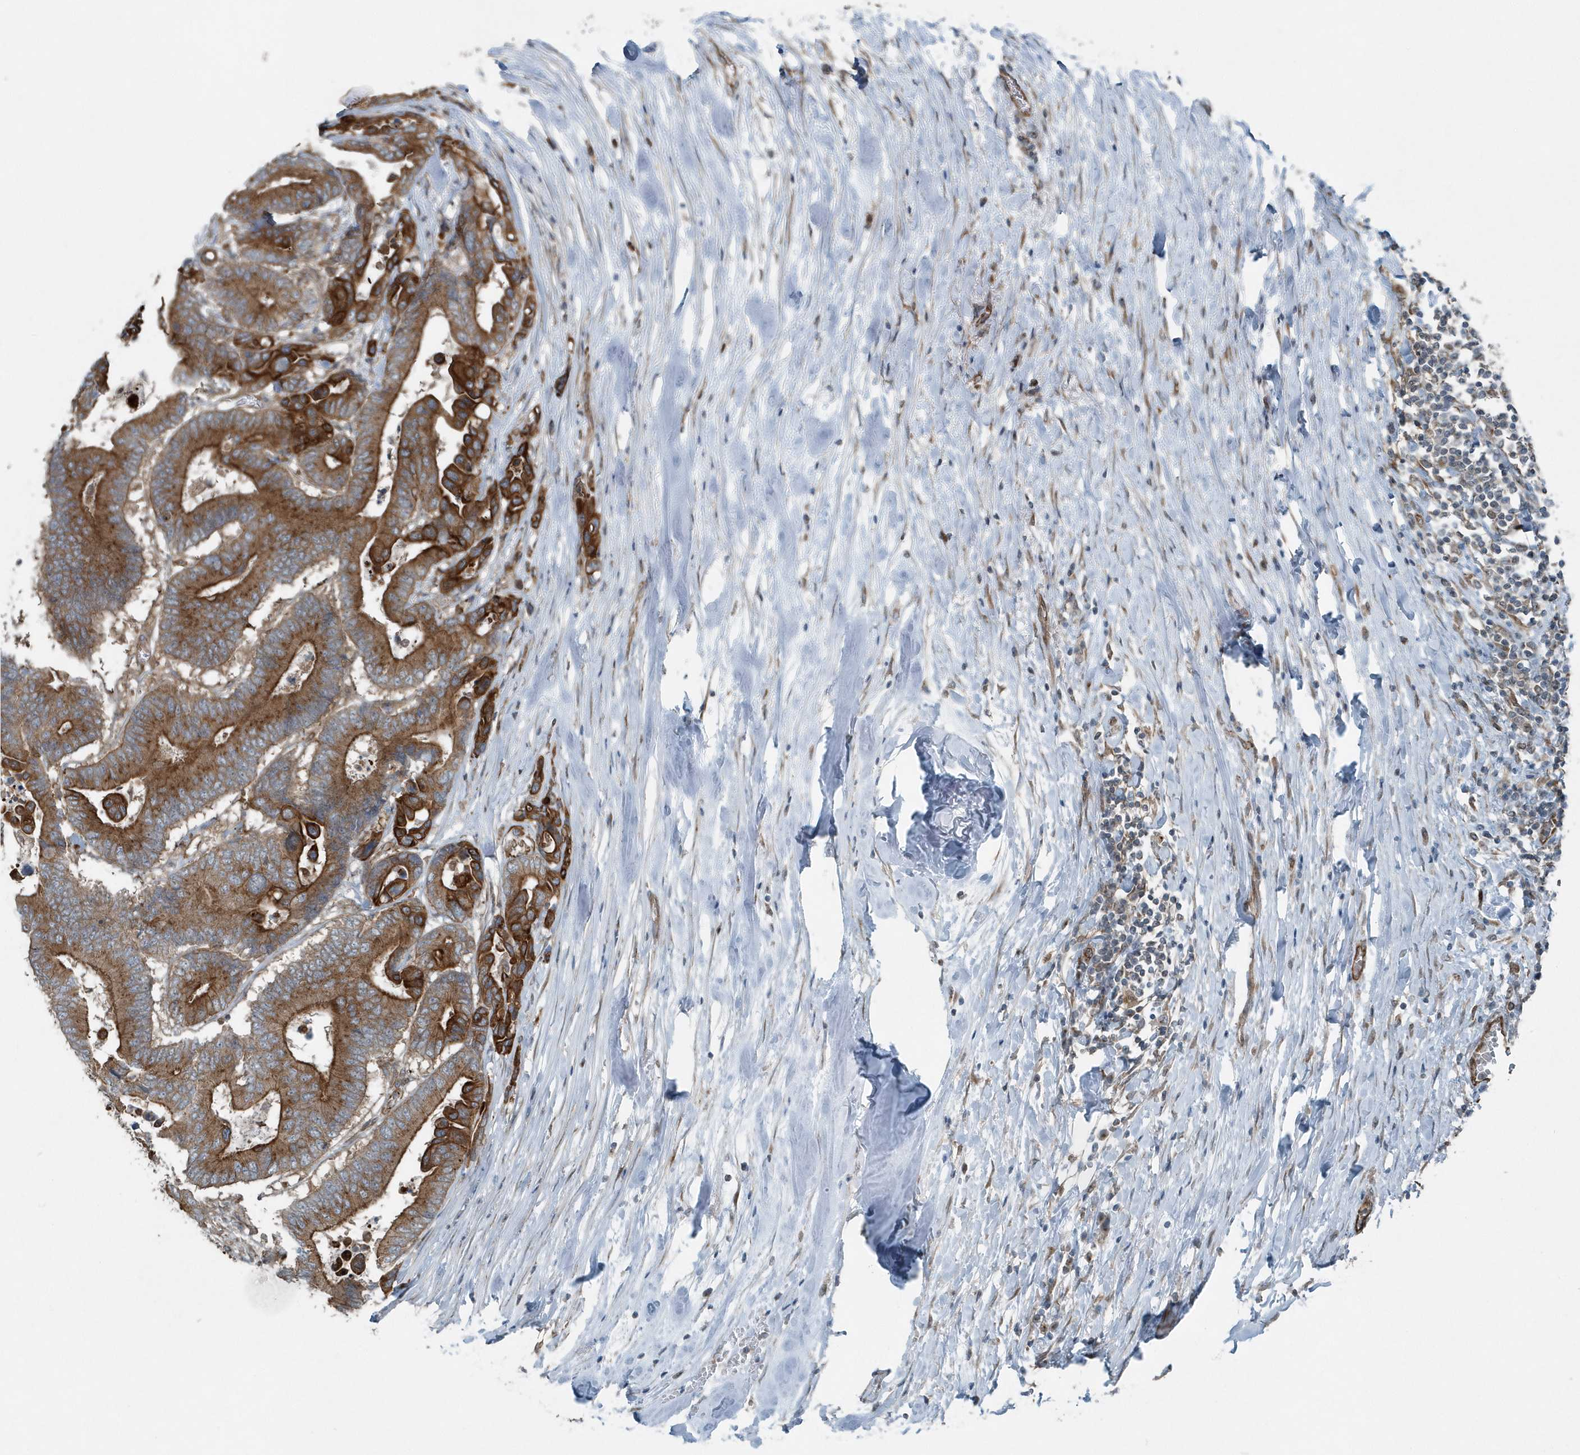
{"staining": {"intensity": "strong", "quantity": ">75%", "location": "cytoplasmic/membranous"}, "tissue": "colorectal cancer", "cell_type": "Tumor cells", "image_type": "cancer", "snomed": [{"axis": "morphology", "description": "Normal tissue, NOS"}, {"axis": "morphology", "description": "Adenocarcinoma, NOS"}, {"axis": "topography", "description": "Colon"}], "caption": "Immunohistochemical staining of colorectal cancer (adenocarcinoma) displays high levels of strong cytoplasmic/membranous protein positivity in approximately >75% of tumor cells. (Stains: DAB (3,3'-diaminobenzidine) in brown, nuclei in blue, Microscopy: brightfield microscopy at high magnification).", "gene": "GCC2", "patient": {"sex": "male", "age": 82}}